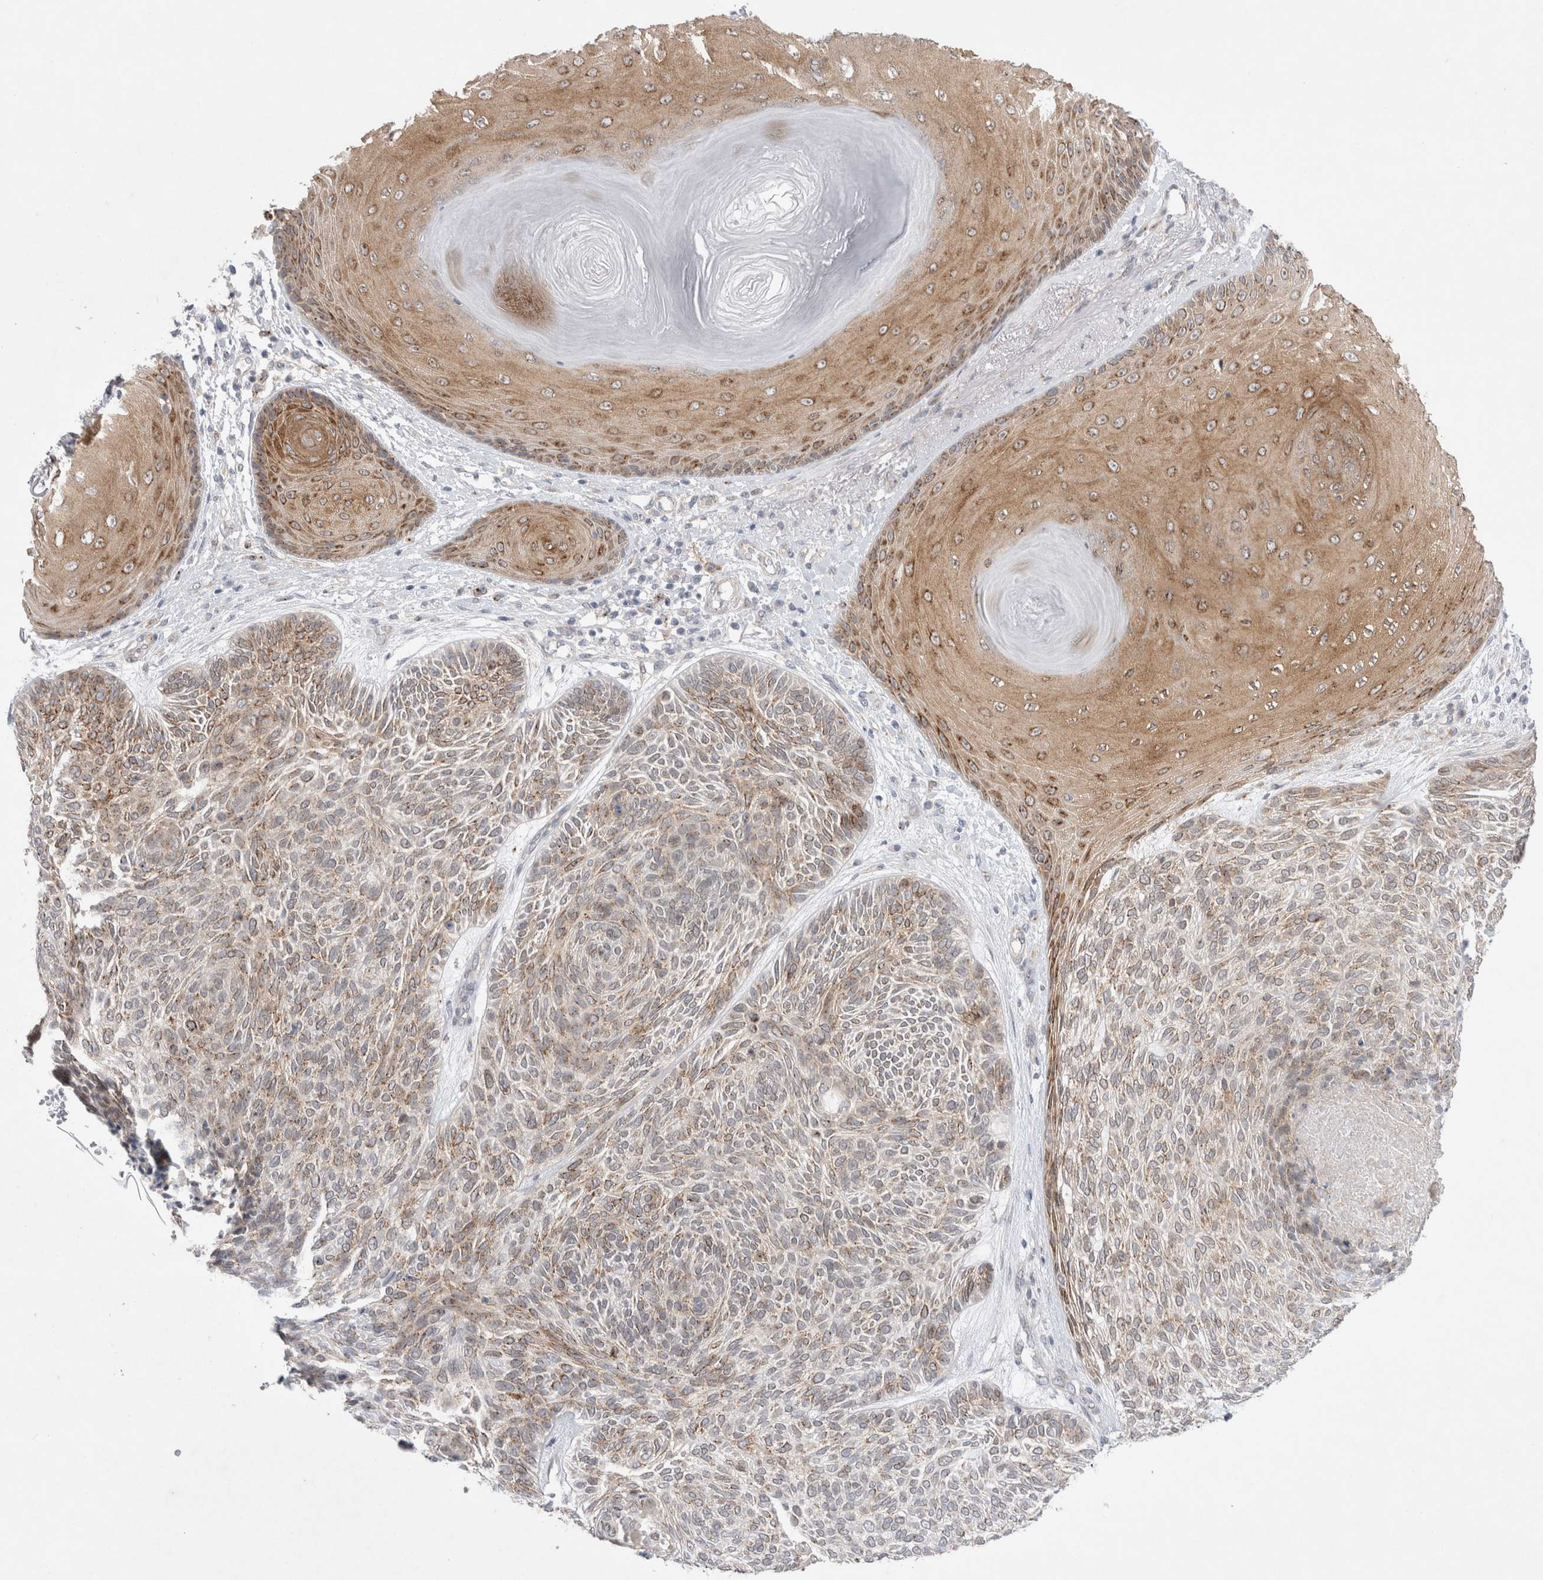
{"staining": {"intensity": "weak", "quantity": ">75%", "location": "cytoplasmic/membranous"}, "tissue": "skin cancer", "cell_type": "Tumor cells", "image_type": "cancer", "snomed": [{"axis": "morphology", "description": "Basal cell carcinoma"}, {"axis": "topography", "description": "Skin"}], "caption": "The histopathology image demonstrates staining of basal cell carcinoma (skin), revealing weak cytoplasmic/membranous protein staining (brown color) within tumor cells.", "gene": "BICD2", "patient": {"sex": "male", "age": 55}}